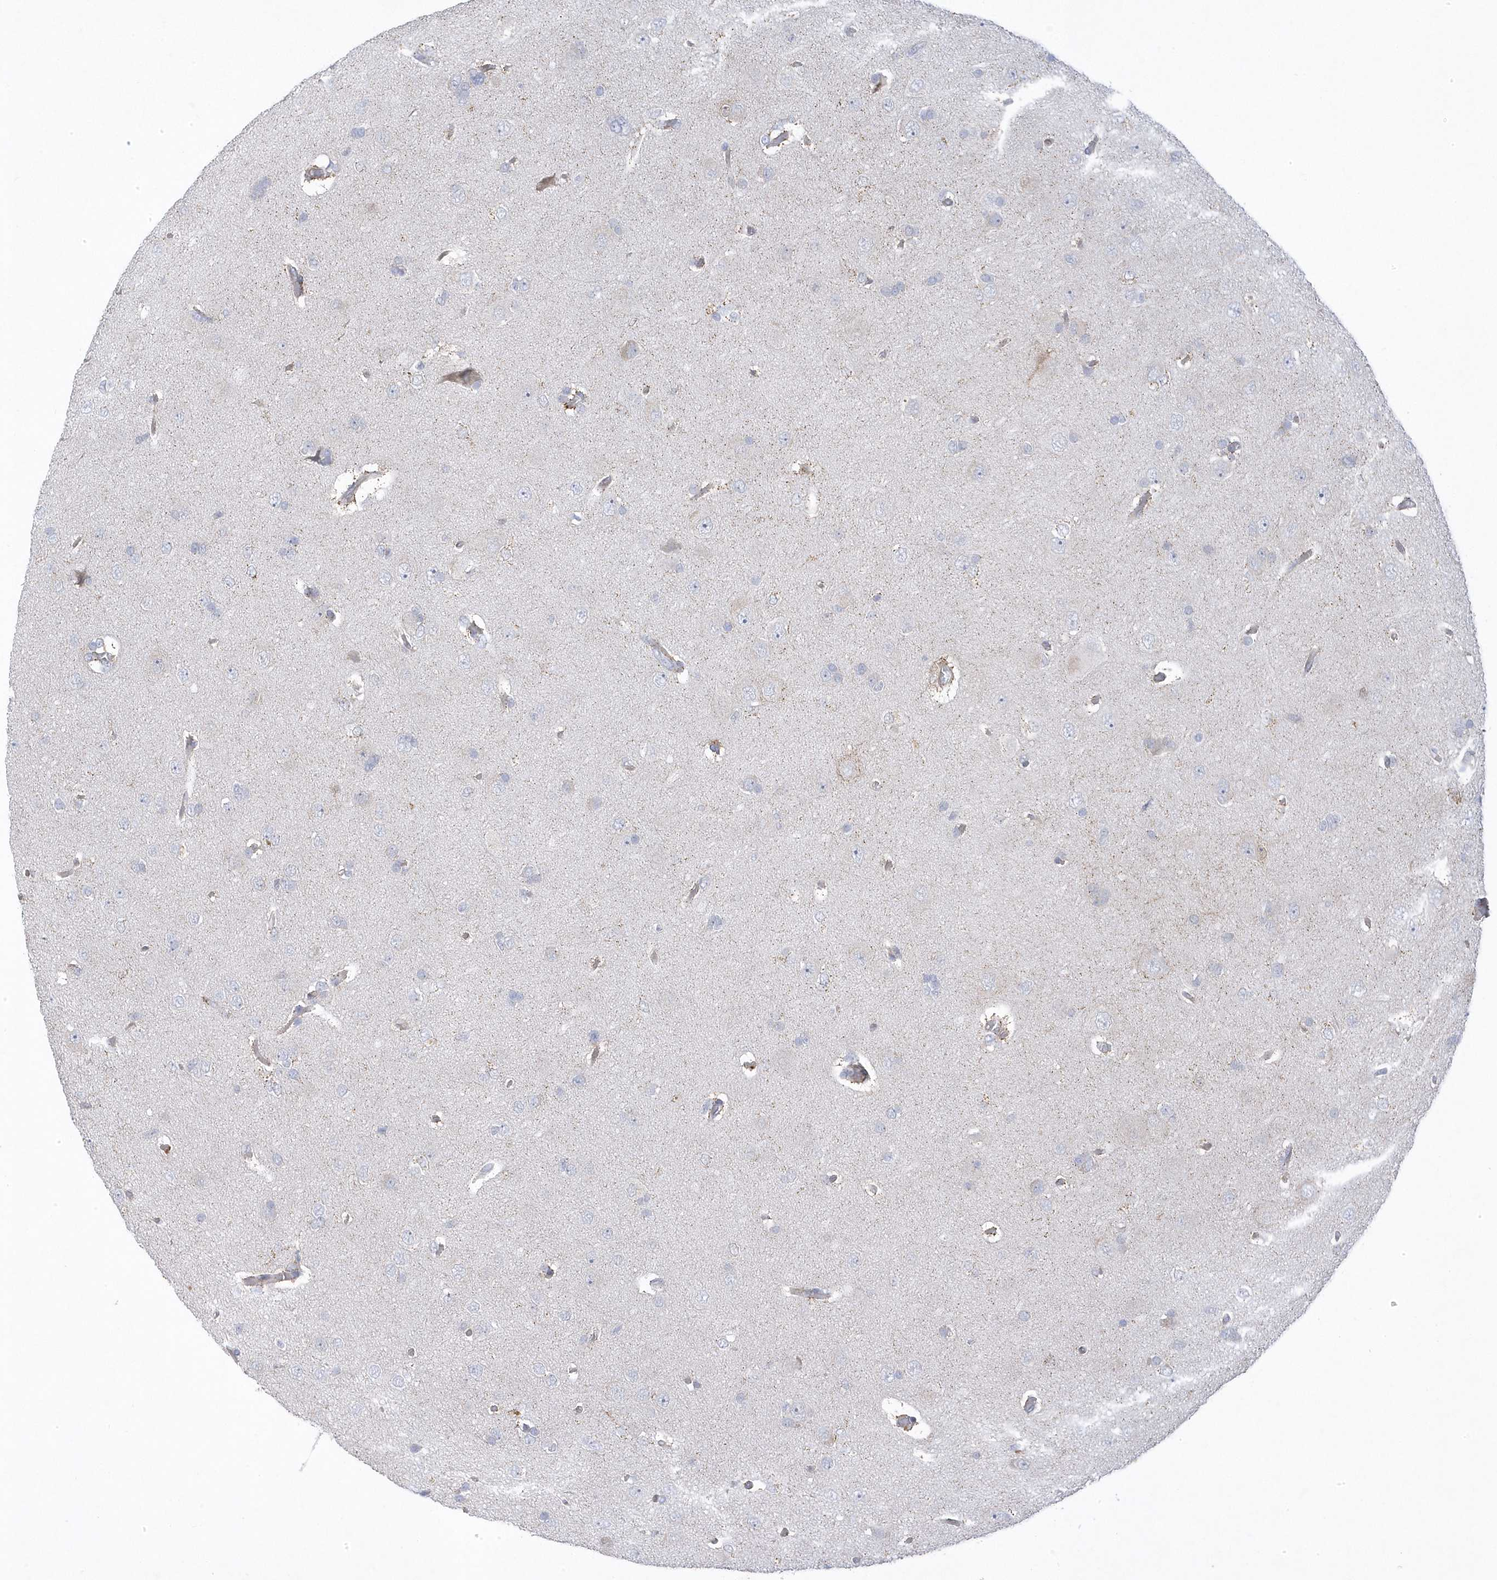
{"staining": {"intensity": "negative", "quantity": "none", "location": "none"}, "tissue": "glioma", "cell_type": "Tumor cells", "image_type": "cancer", "snomed": [{"axis": "morphology", "description": "Glioma, malignant, High grade"}, {"axis": "topography", "description": "Brain"}], "caption": "Immunohistochemistry (IHC) photomicrograph of neoplastic tissue: human glioma stained with DAB shows no significant protein positivity in tumor cells.", "gene": "ANAPC1", "patient": {"sex": "female", "age": 59}}